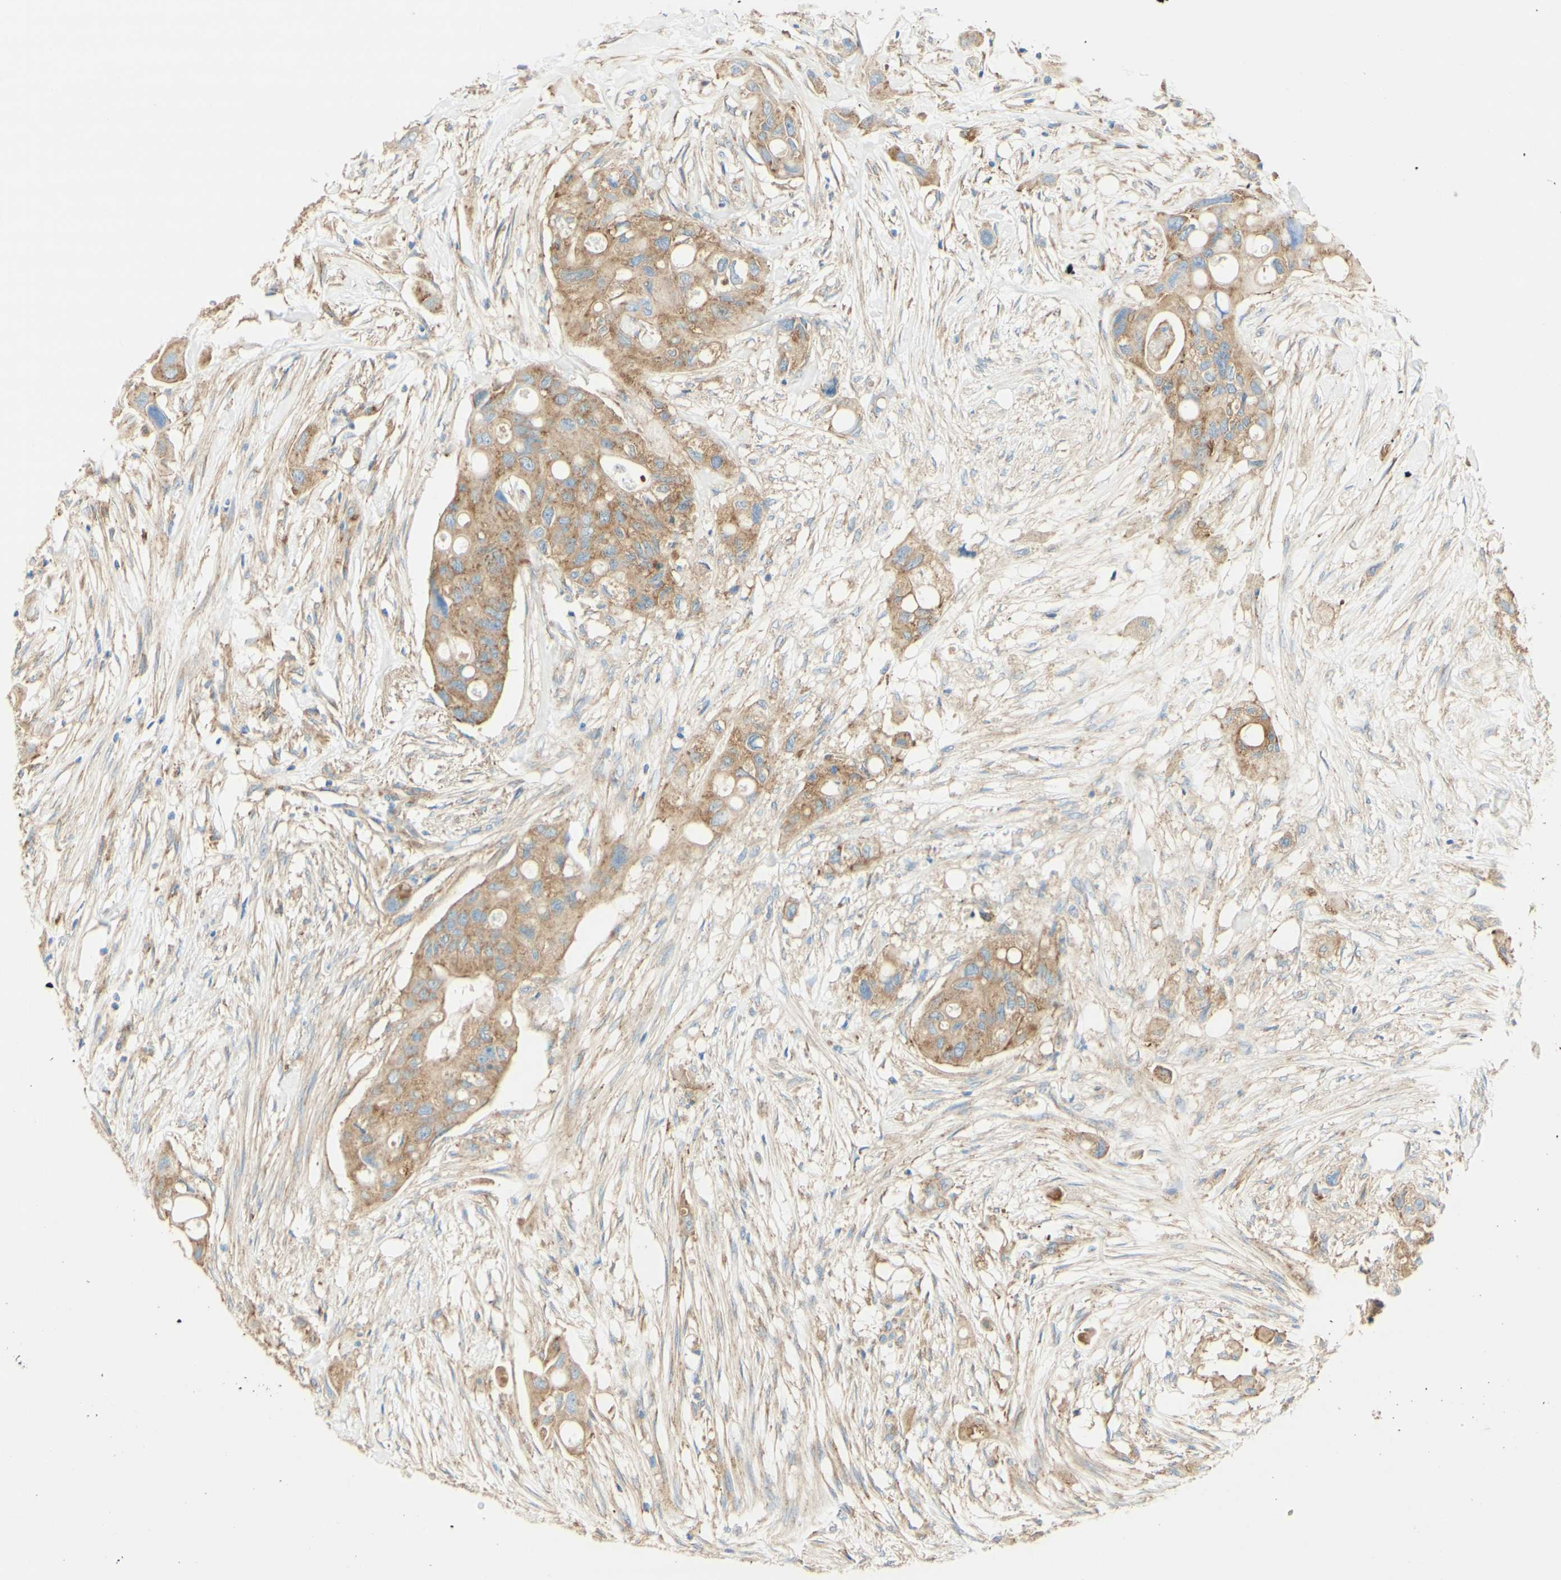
{"staining": {"intensity": "moderate", "quantity": ">75%", "location": "cytoplasmic/membranous"}, "tissue": "colorectal cancer", "cell_type": "Tumor cells", "image_type": "cancer", "snomed": [{"axis": "morphology", "description": "Adenocarcinoma, NOS"}, {"axis": "topography", "description": "Colon"}], "caption": "Tumor cells exhibit medium levels of moderate cytoplasmic/membranous expression in approximately >75% of cells in colorectal cancer (adenocarcinoma). (DAB = brown stain, brightfield microscopy at high magnification).", "gene": "CLTC", "patient": {"sex": "female", "age": 57}}